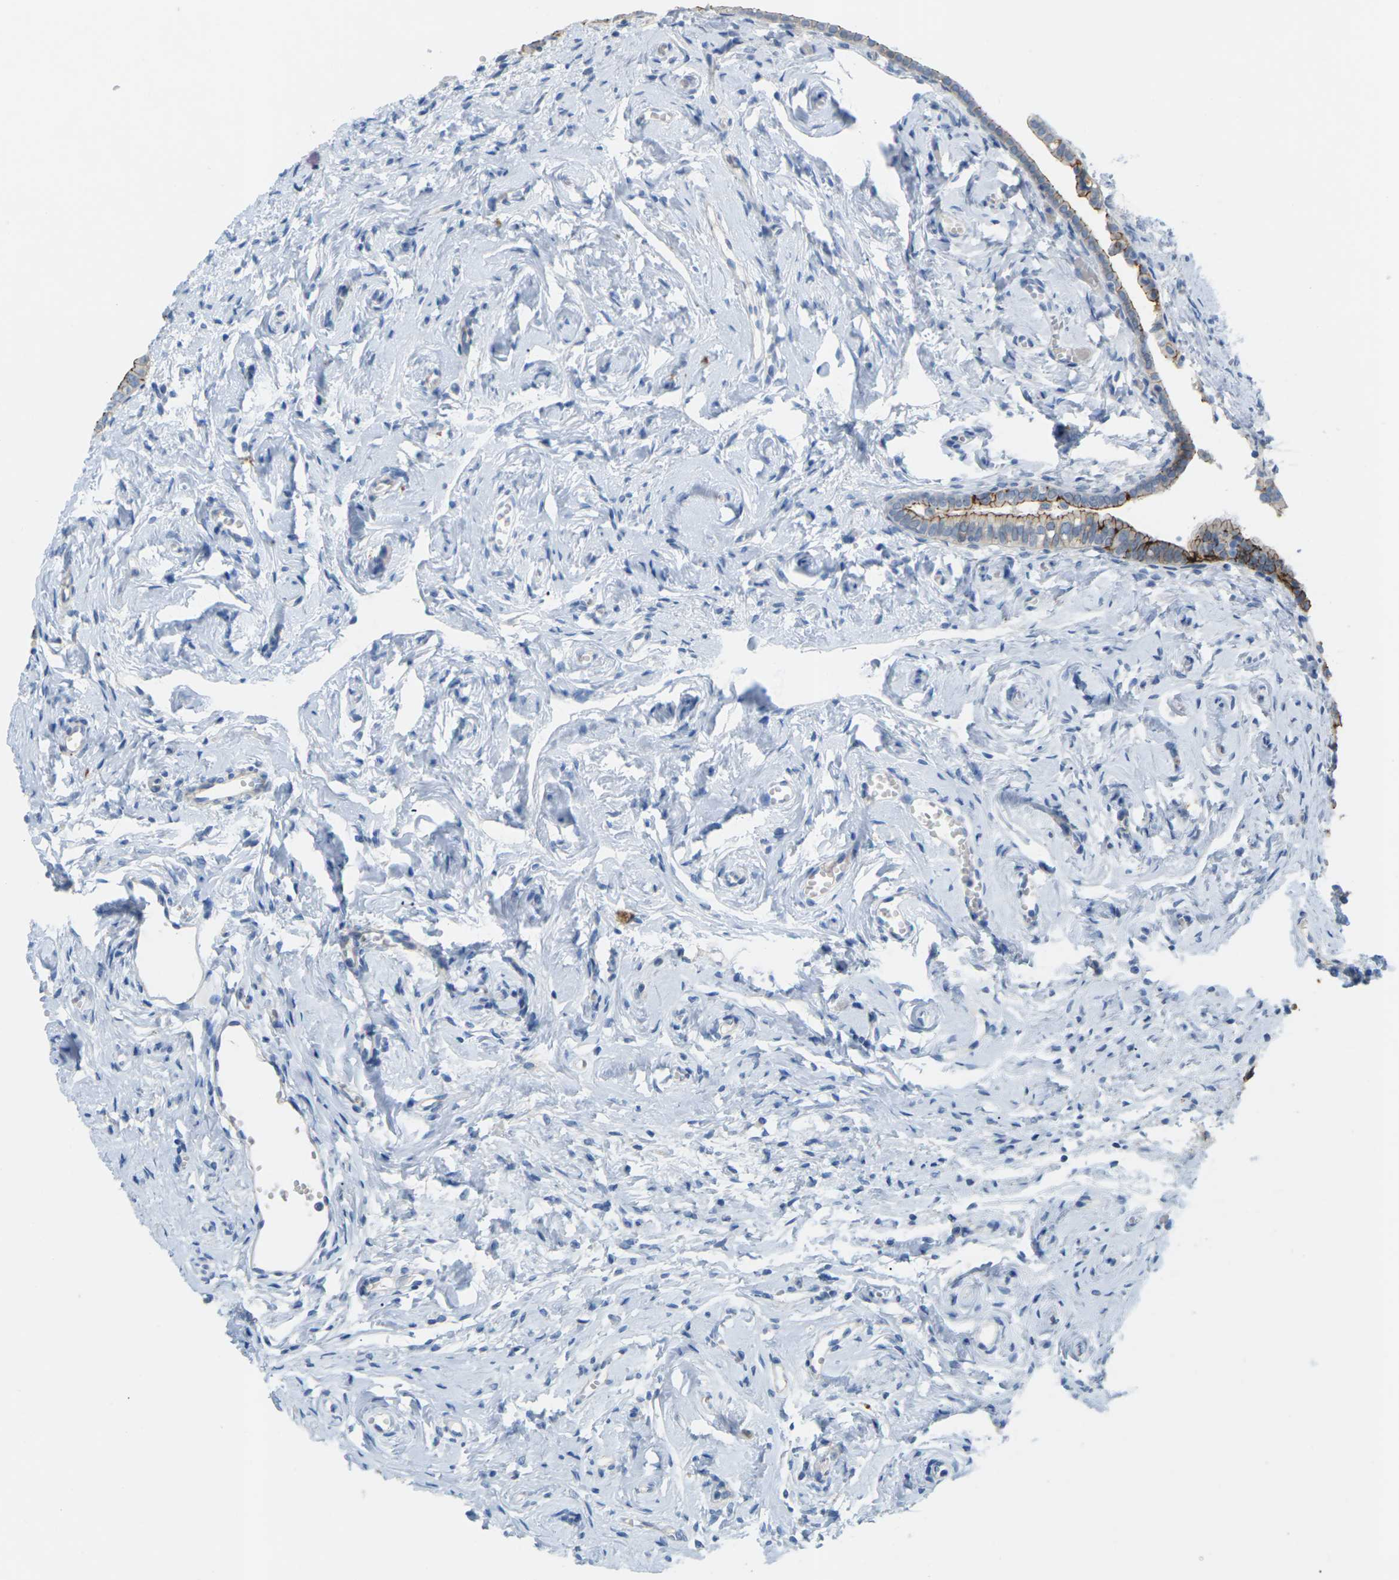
{"staining": {"intensity": "strong", "quantity": ">75%", "location": "cytoplasmic/membranous"}, "tissue": "fallopian tube", "cell_type": "Glandular cells", "image_type": "normal", "snomed": [{"axis": "morphology", "description": "Normal tissue, NOS"}, {"axis": "topography", "description": "Fallopian tube"}], "caption": "Glandular cells reveal strong cytoplasmic/membranous expression in about >75% of cells in unremarkable fallopian tube.", "gene": "CLDN3", "patient": {"sex": "female", "age": 71}}